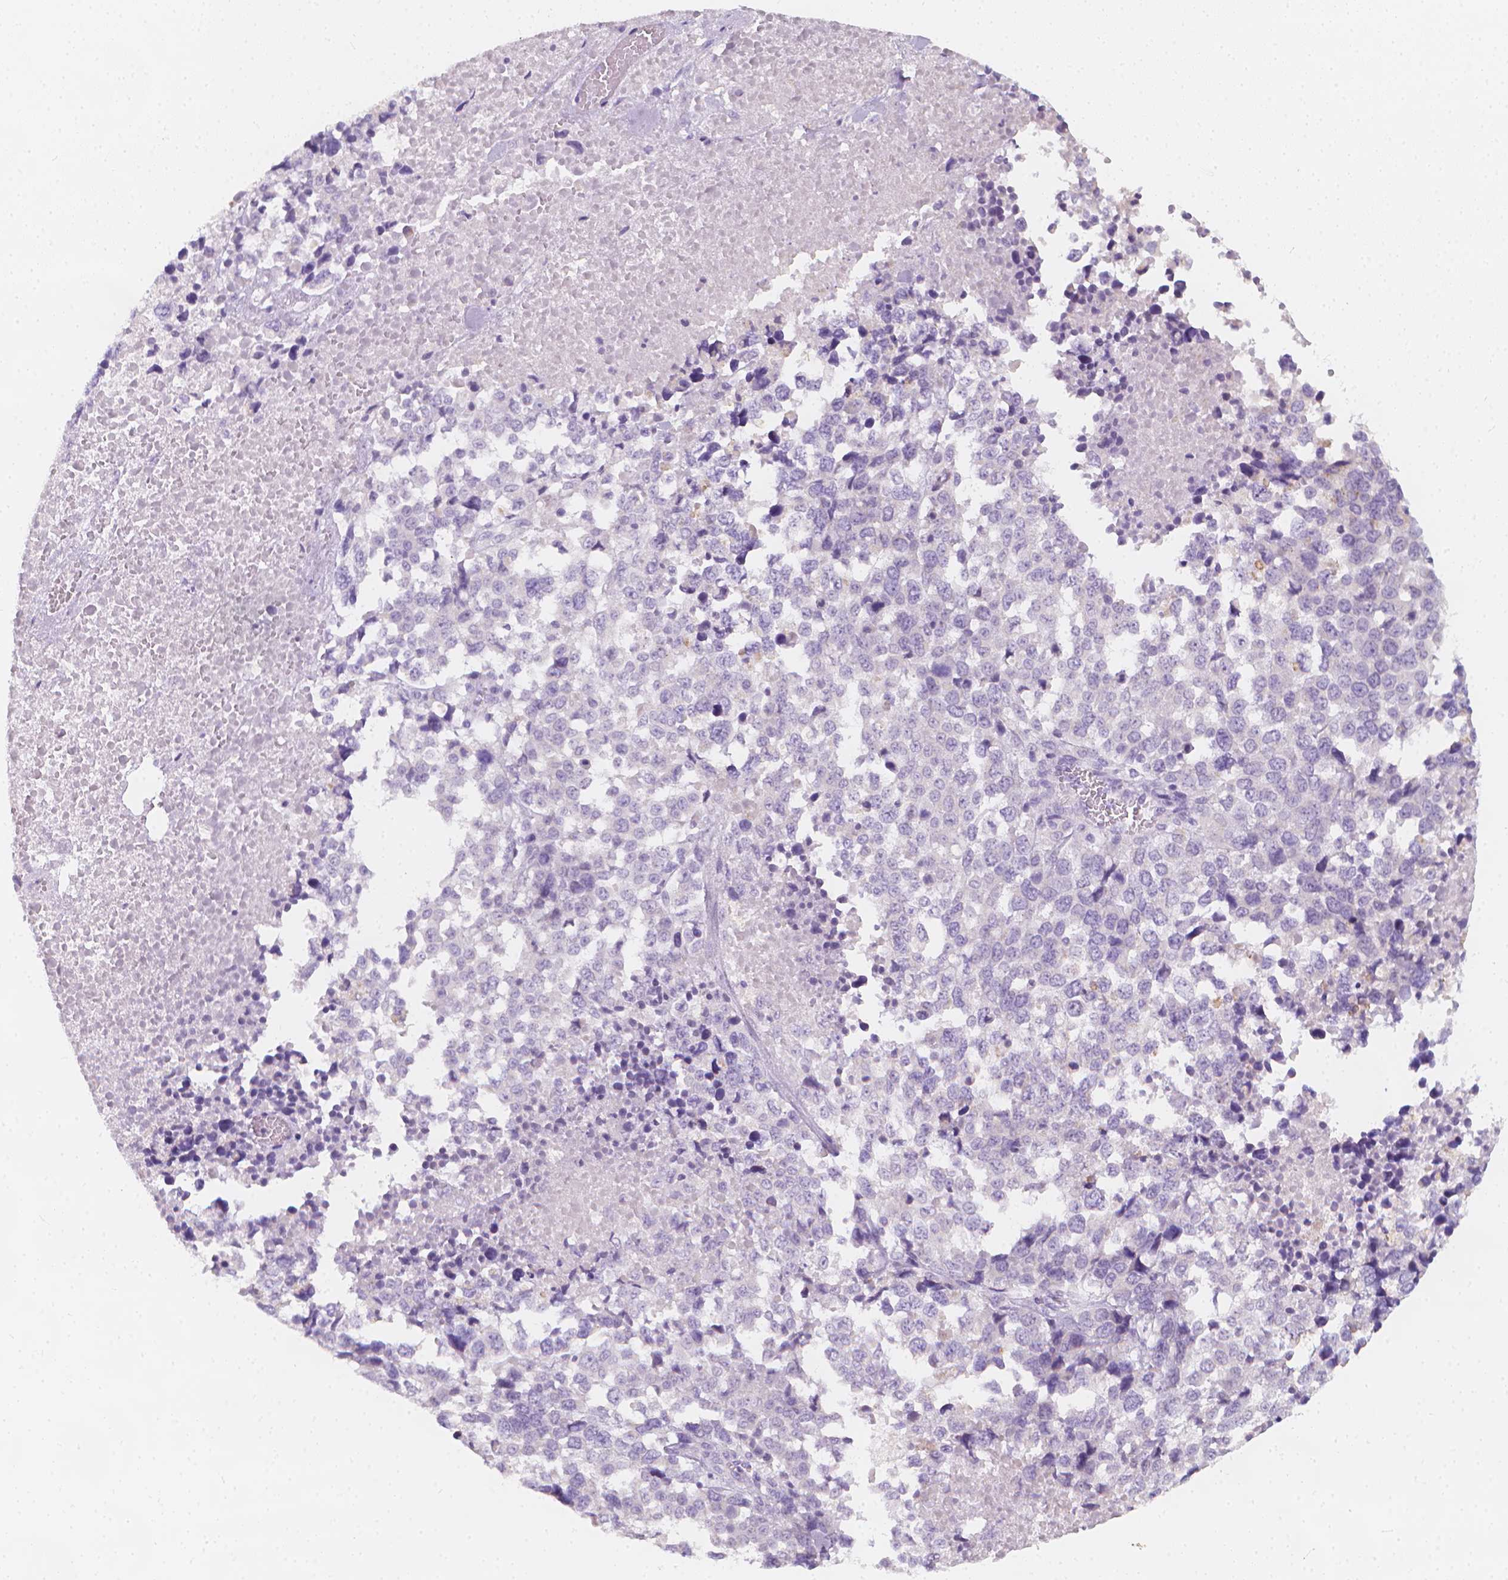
{"staining": {"intensity": "negative", "quantity": "none", "location": "none"}, "tissue": "melanoma", "cell_type": "Tumor cells", "image_type": "cancer", "snomed": [{"axis": "morphology", "description": "Malignant melanoma, Metastatic site"}, {"axis": "topography", "description": "Skin"}], "caption": "Malignant melanoma (metastatic site) was stained to show a protein in brown. There is no significant expression in tumor cells. (DAB immunohistochemistry visualized using brightfield microscopy, high magnification).", "gene": "RBFOX1", "patient": {"sex": "male", "age": 84}}